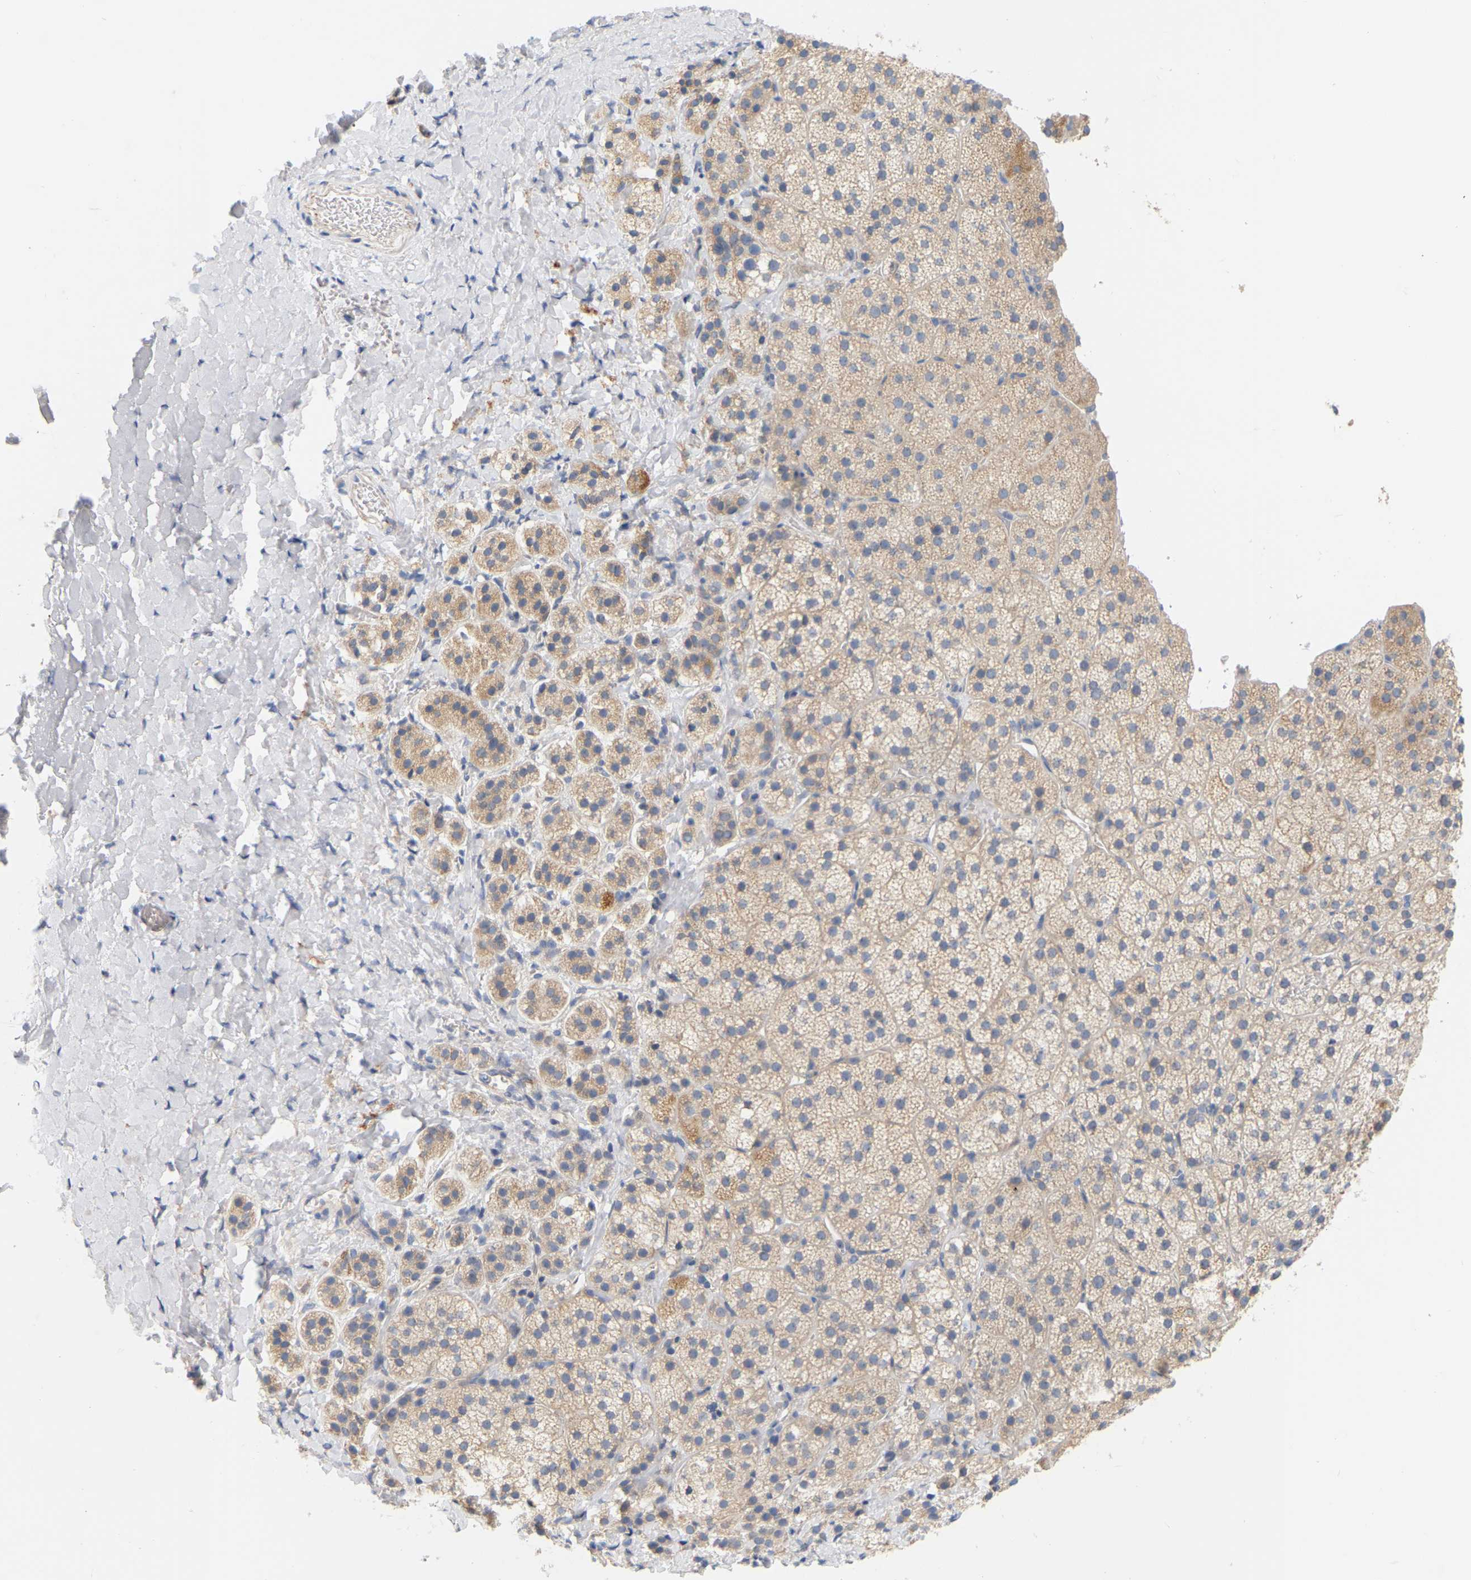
{"staining": {"intensity": "moderate", "quantity": "25%-75%", "location": "cytoplasmic/membranous"}, "tissue": "adrenal gland", "cell_type": "Glandular cells", "image_type": "normal", "snomed": [{"axis": "morphology", "description": "Normal tissue, NOS"}, {"axis": "topography", "description": "Adrenal gland"}], "caption": "Glandular cells exhibit medium levels of moderate cytoplasmic/membranous staining in approximately 25%-75% of cells in normal human adrenal gland.", "gene": "MINDY4", "patient": {"sex": "female", "age": 44}}